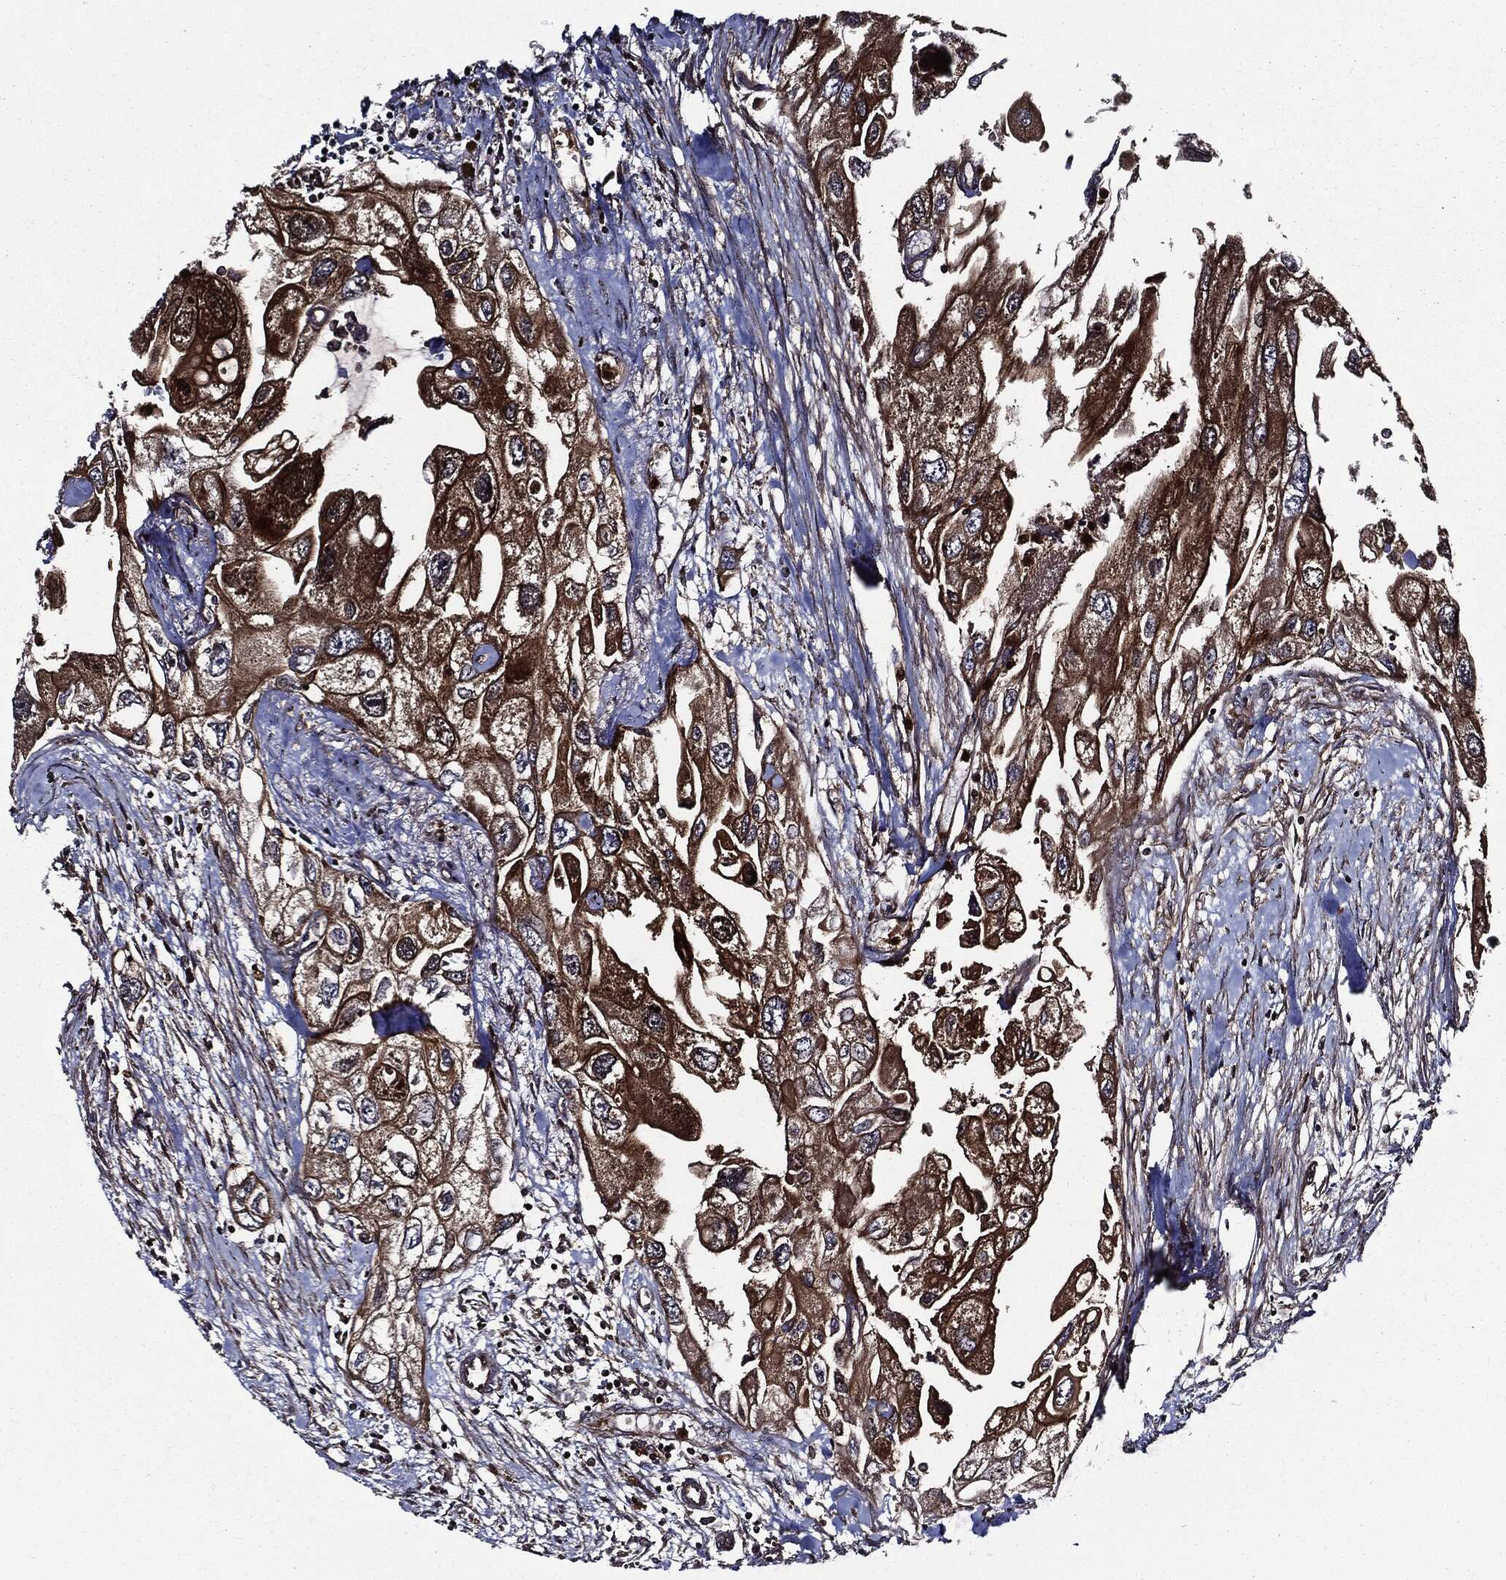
{"staining": {"intensity": "strong", "quantity": ">75%", "location": "cytoplasmic/membranous"}, "tissue": "urothelial cancer", "cell_type": "Tumor cells", "image_type": "cancer", "snomed": [{"axis": "morphology", "description": "Urothelial carcinoma, High grade"}, {"axis": "topography", "description": "Urinary bladder"}], "caption": "IHC micrograph of urothelial cancer stained for a protein (brown), which reveals high levels of strong cytoplasmic/membranous positivity in approximately >75% of tumor cells.", "gene": "PDCD6IP", "patient": {"sex": "male", "age": 59}}